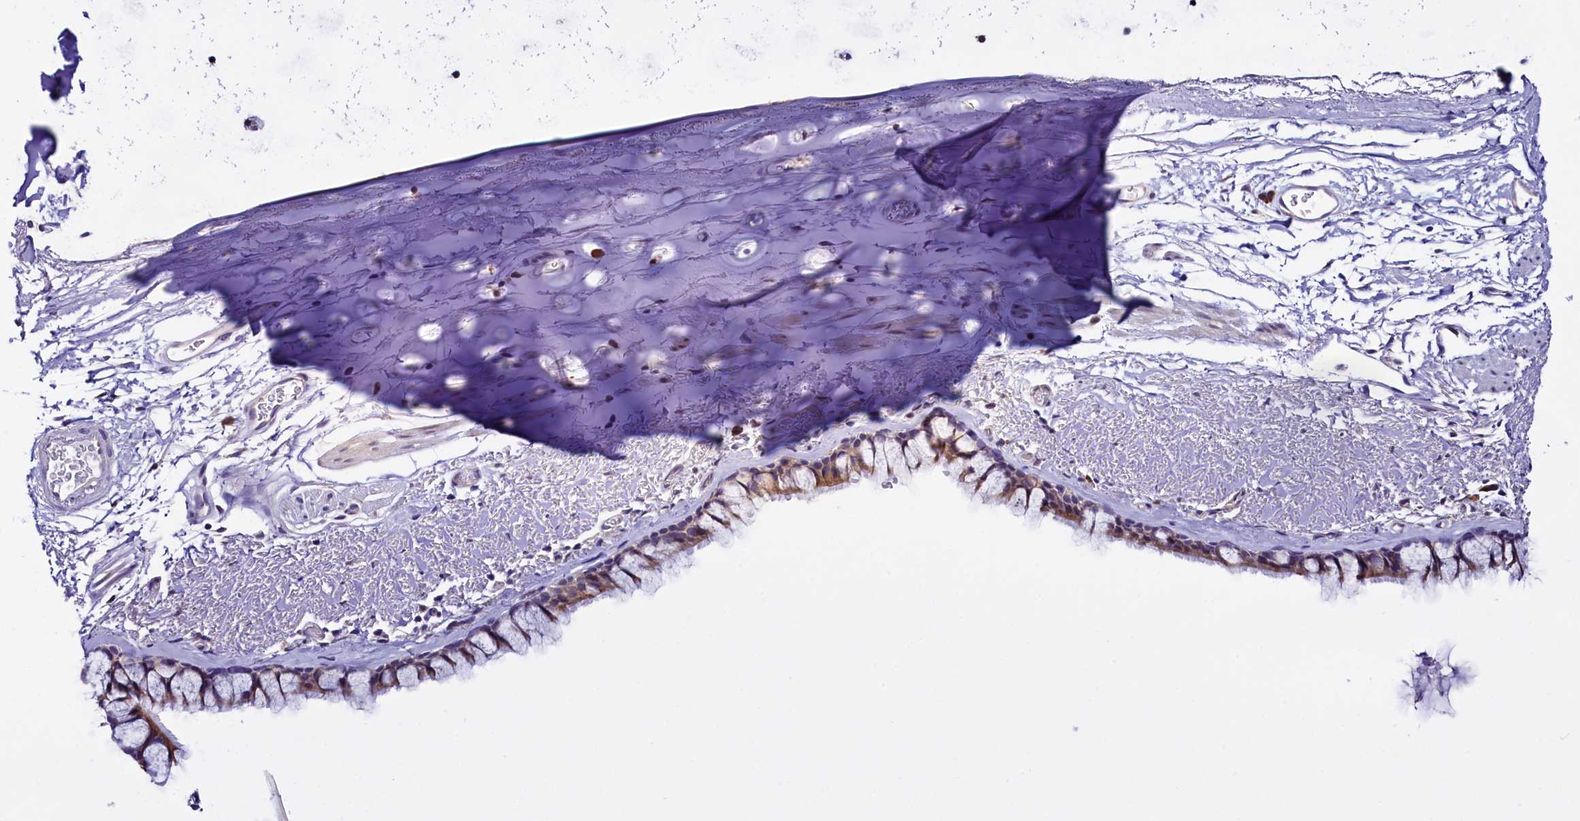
{"staining": {"intensity": "moderate", "quantity": ">75%", "location": "cytoplasmic/membranous"}, "tissue": "bronchus", "cell_type": "Respiratory epithelial cells", "image_type": "normal", "snomed": [{"axis": "morphology", "description": "Normal tissue, NOS"}, {"axis": "topography", "description": "Bronchus"}], "caption": "Immunohistochemistry (IHC) staining of normal bronchus, which reveals medium levels of moderate cytoplasmic/membranous expression in approximately >75% of respiratory epithelial cells indicating moderate cytoplasmic/membranous protein positivity. The staining was performed using DAB (brown) for protein detection and nuclei were counterstained in hematoxylin (blue).", "gene": "UACA", "patient": {"sex": "male", "age": 65}}